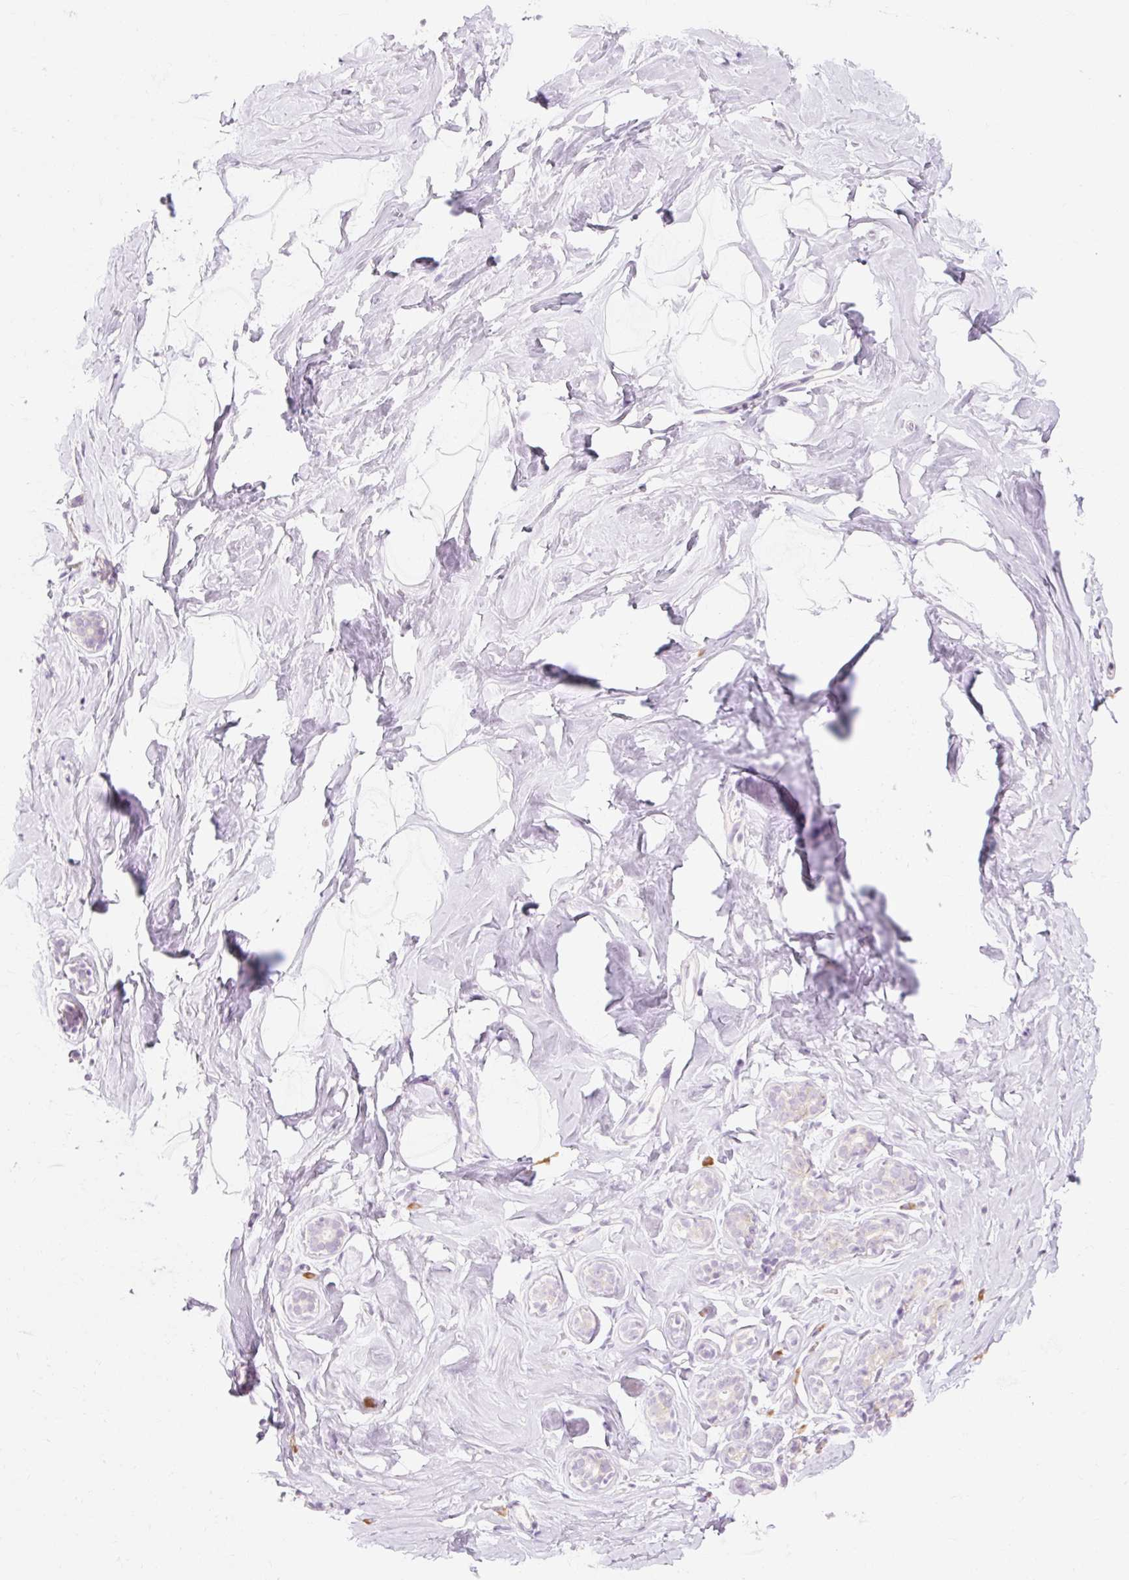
{"staining": {"intensity": "negative", "quantity": "none", "location": "none"}, "tissue": "breast", "cell_type": "Adipocytes", "image_type": "normal", "snomed": [{"axis": "morphology", "description": "Normal tissue, NOS"}, {"axis": "topography", "description": "Breast"}], "caption": "Immunohistochemistry (IHC) photomicrograph of unremarkable breast: human breast stained with DAB demonstrates no significant protein staining in adipocytes.", "gene": "MYO1D", "patient": {"sex": "female", "age": 32}}